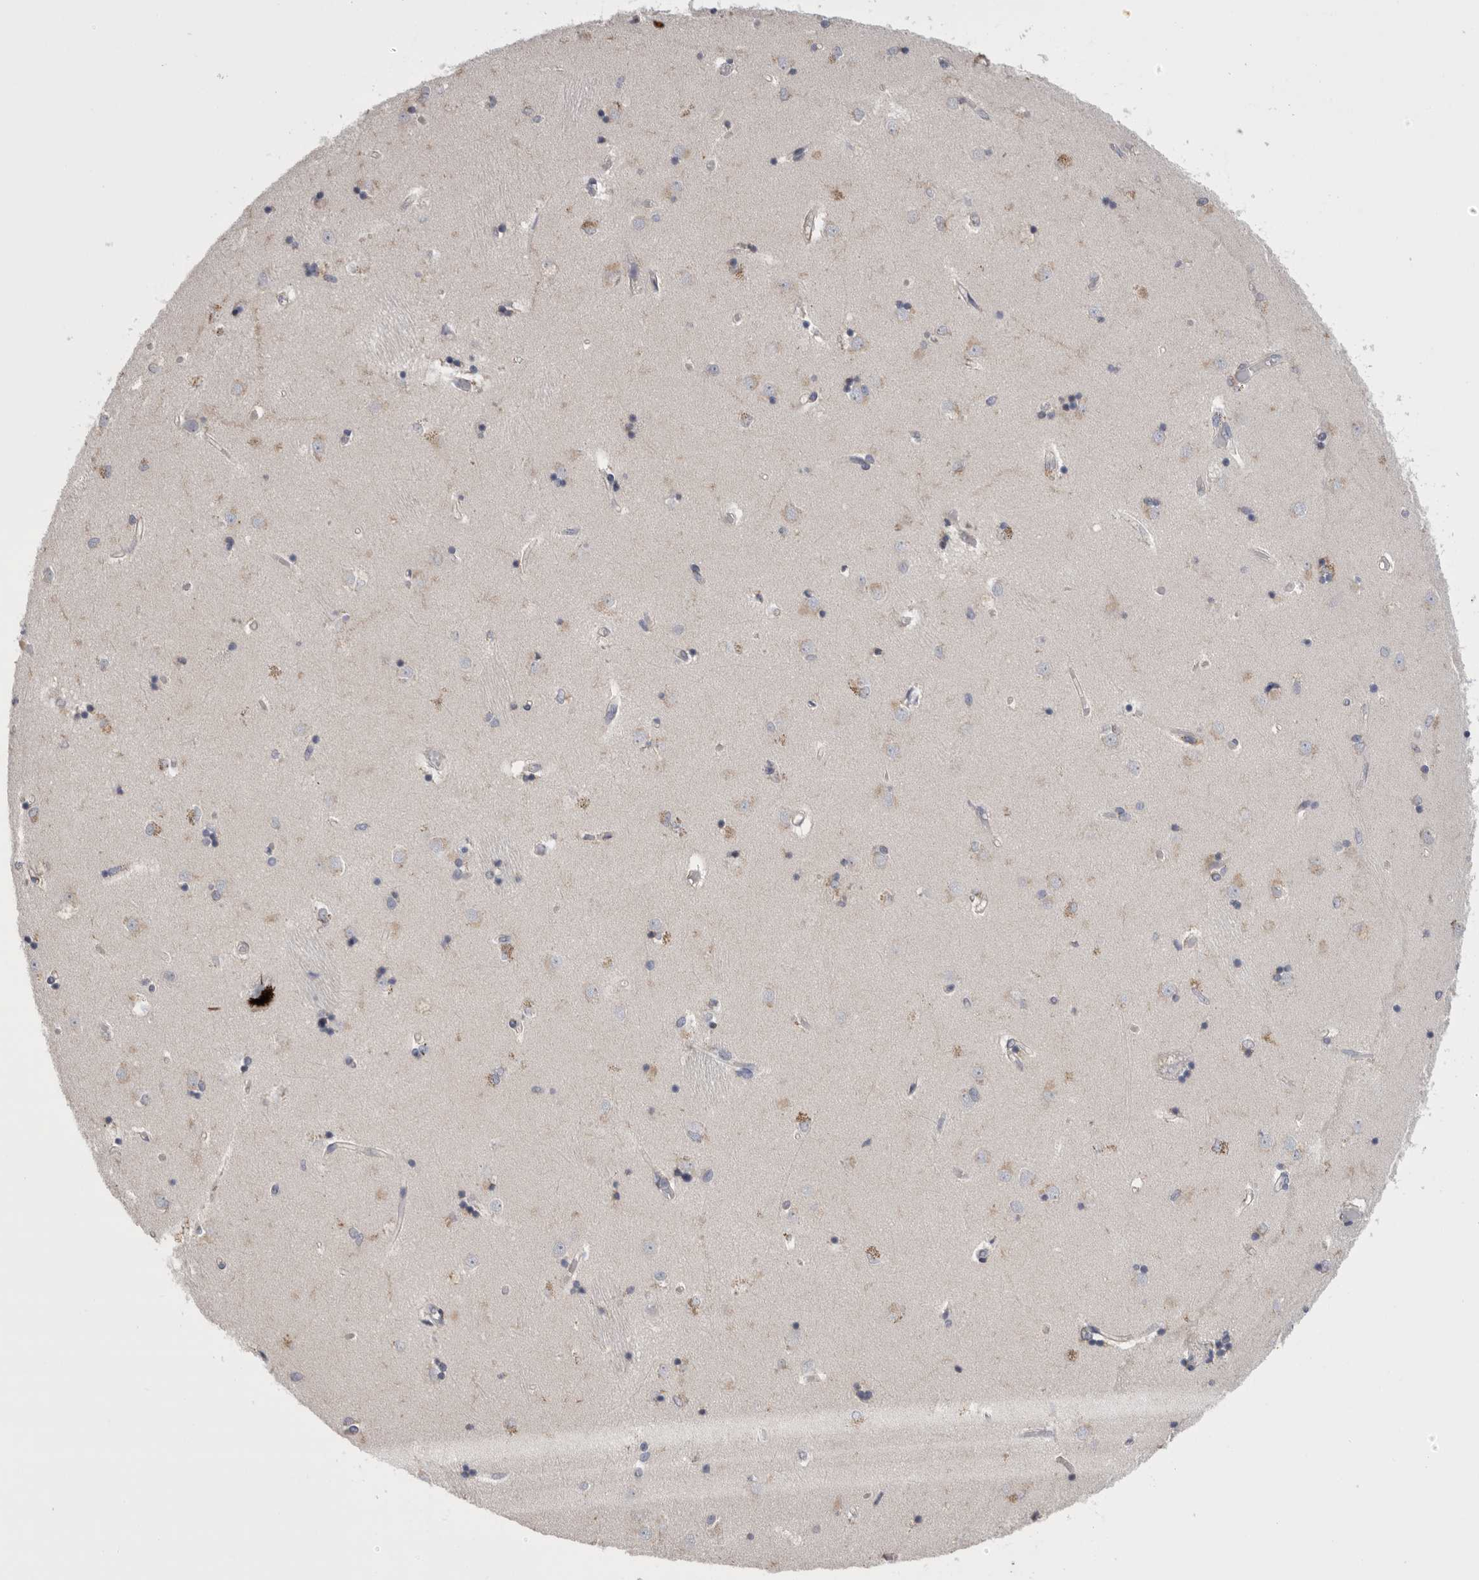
{"staining": {"intensity": "weak", "quantity": "<25%", "location": "cytoplasmic/membranous"}, "tissue": "caudate", "cell_type": "Glial cells", "image_type": "normal", "snomed": [{"axis": "morphology", "description": "Normal tissue, NOS"}, {"axis": "topography", "description": "Lateral ventricle wall"}], "caption": "Protein analysis of normal caudate exhibits no significant positivity in glial cells.", "gene": "CCDC126", "patient": {"sex": "male", "age": 45}}